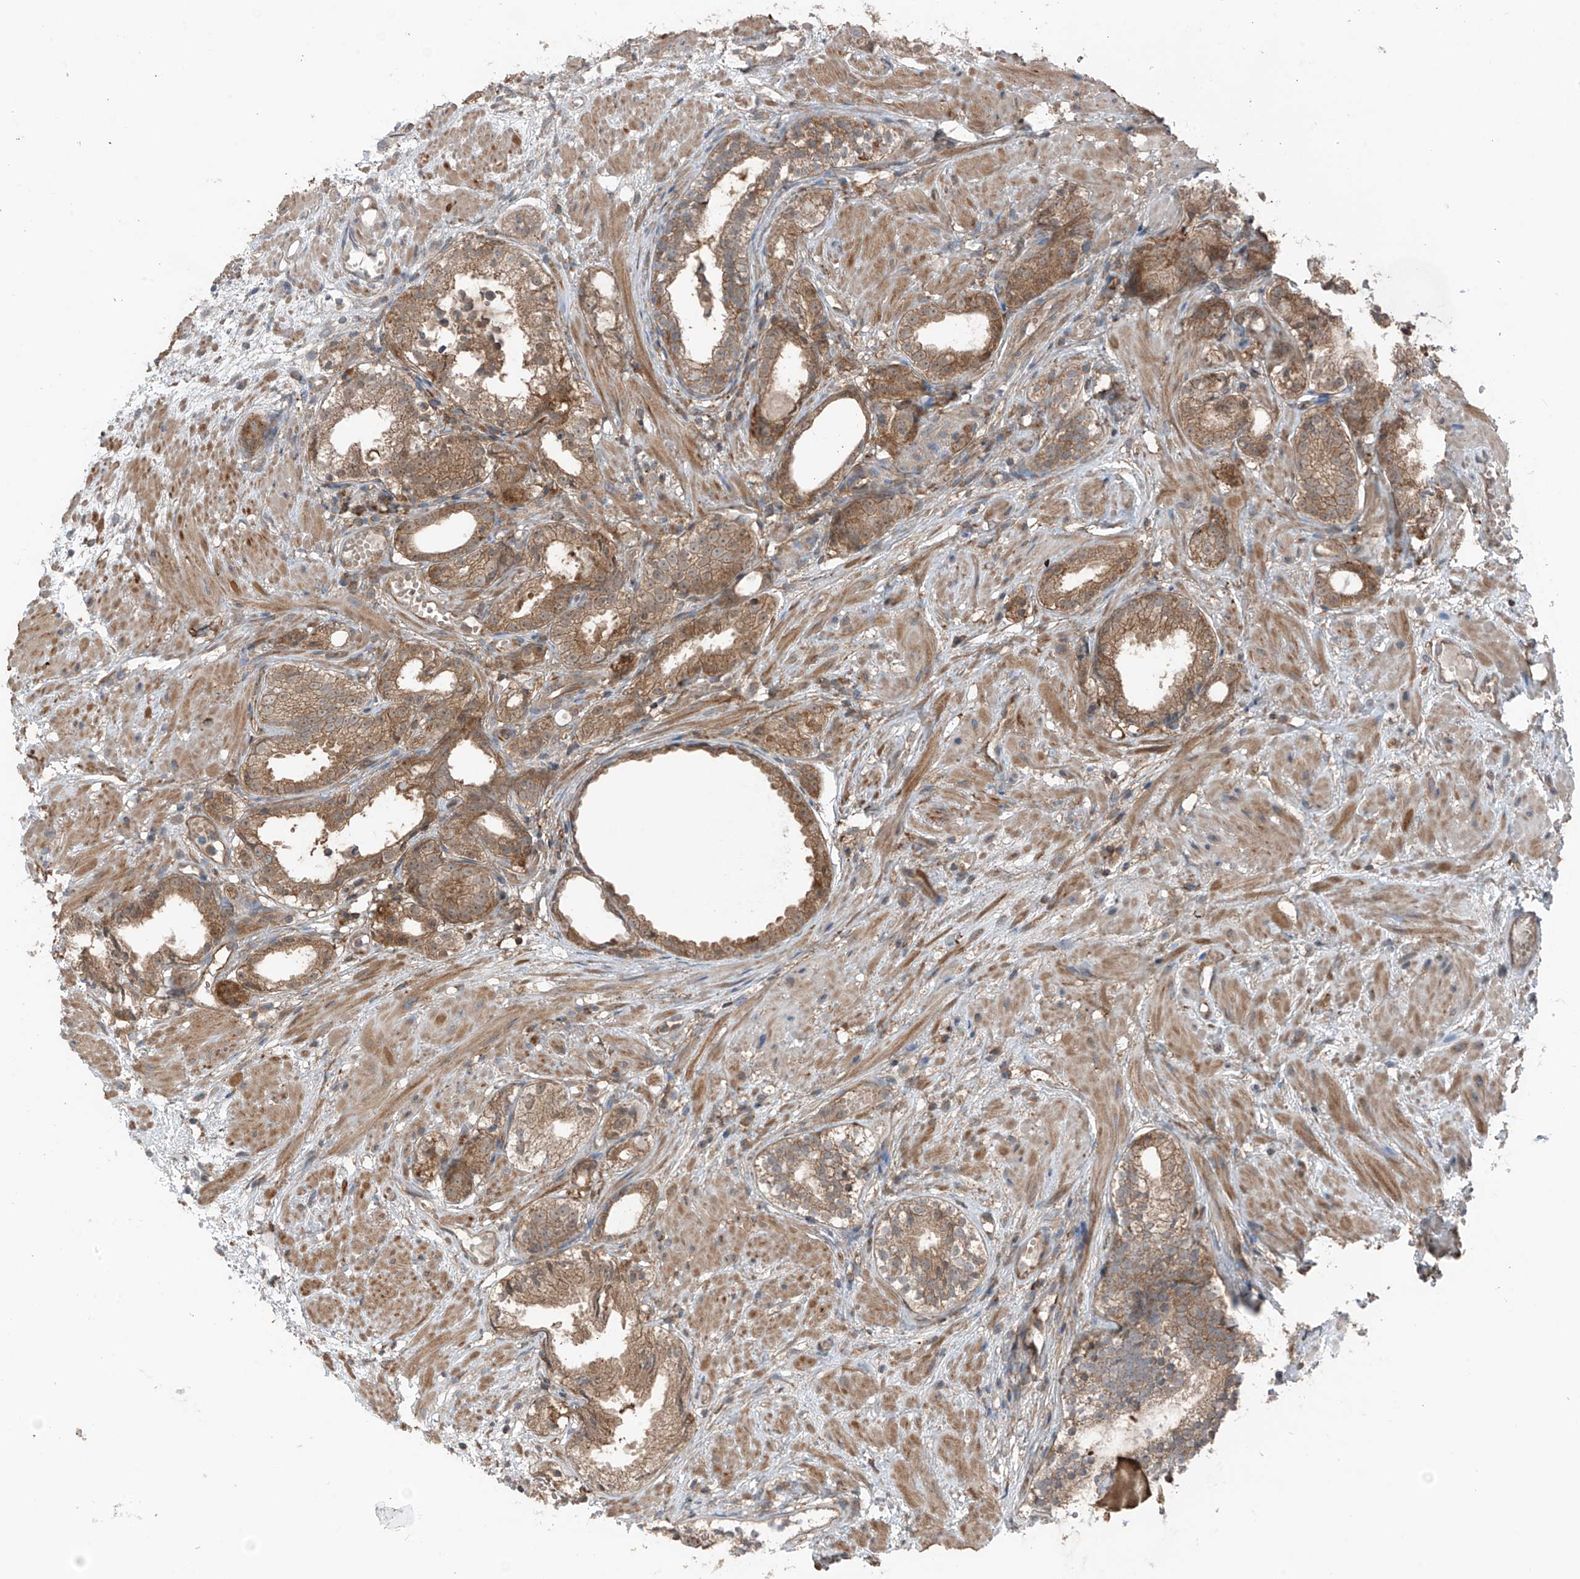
{"staining": {"intensity": "moderate", "quantity": ">75%", "location": "cytoplasmic/membranous"}, "tissue": "prostate cancer", "cell_type": "Tumor cells", "image_type": "cancer", "snomed": [{"axis": "morphology", "description": "Adenocarcinoma, Low grade"}, {"axis": "topography", "description": "Prostate"}], "caption": "Protein expression analysis of human prostate adenocarcinoma (low-grade) reveals moderate cytoplasmic/membranous expression in about >75% of tumor cells.", "gene": "TXNDC9", "patient": {"sex": "male", "age": 88}}